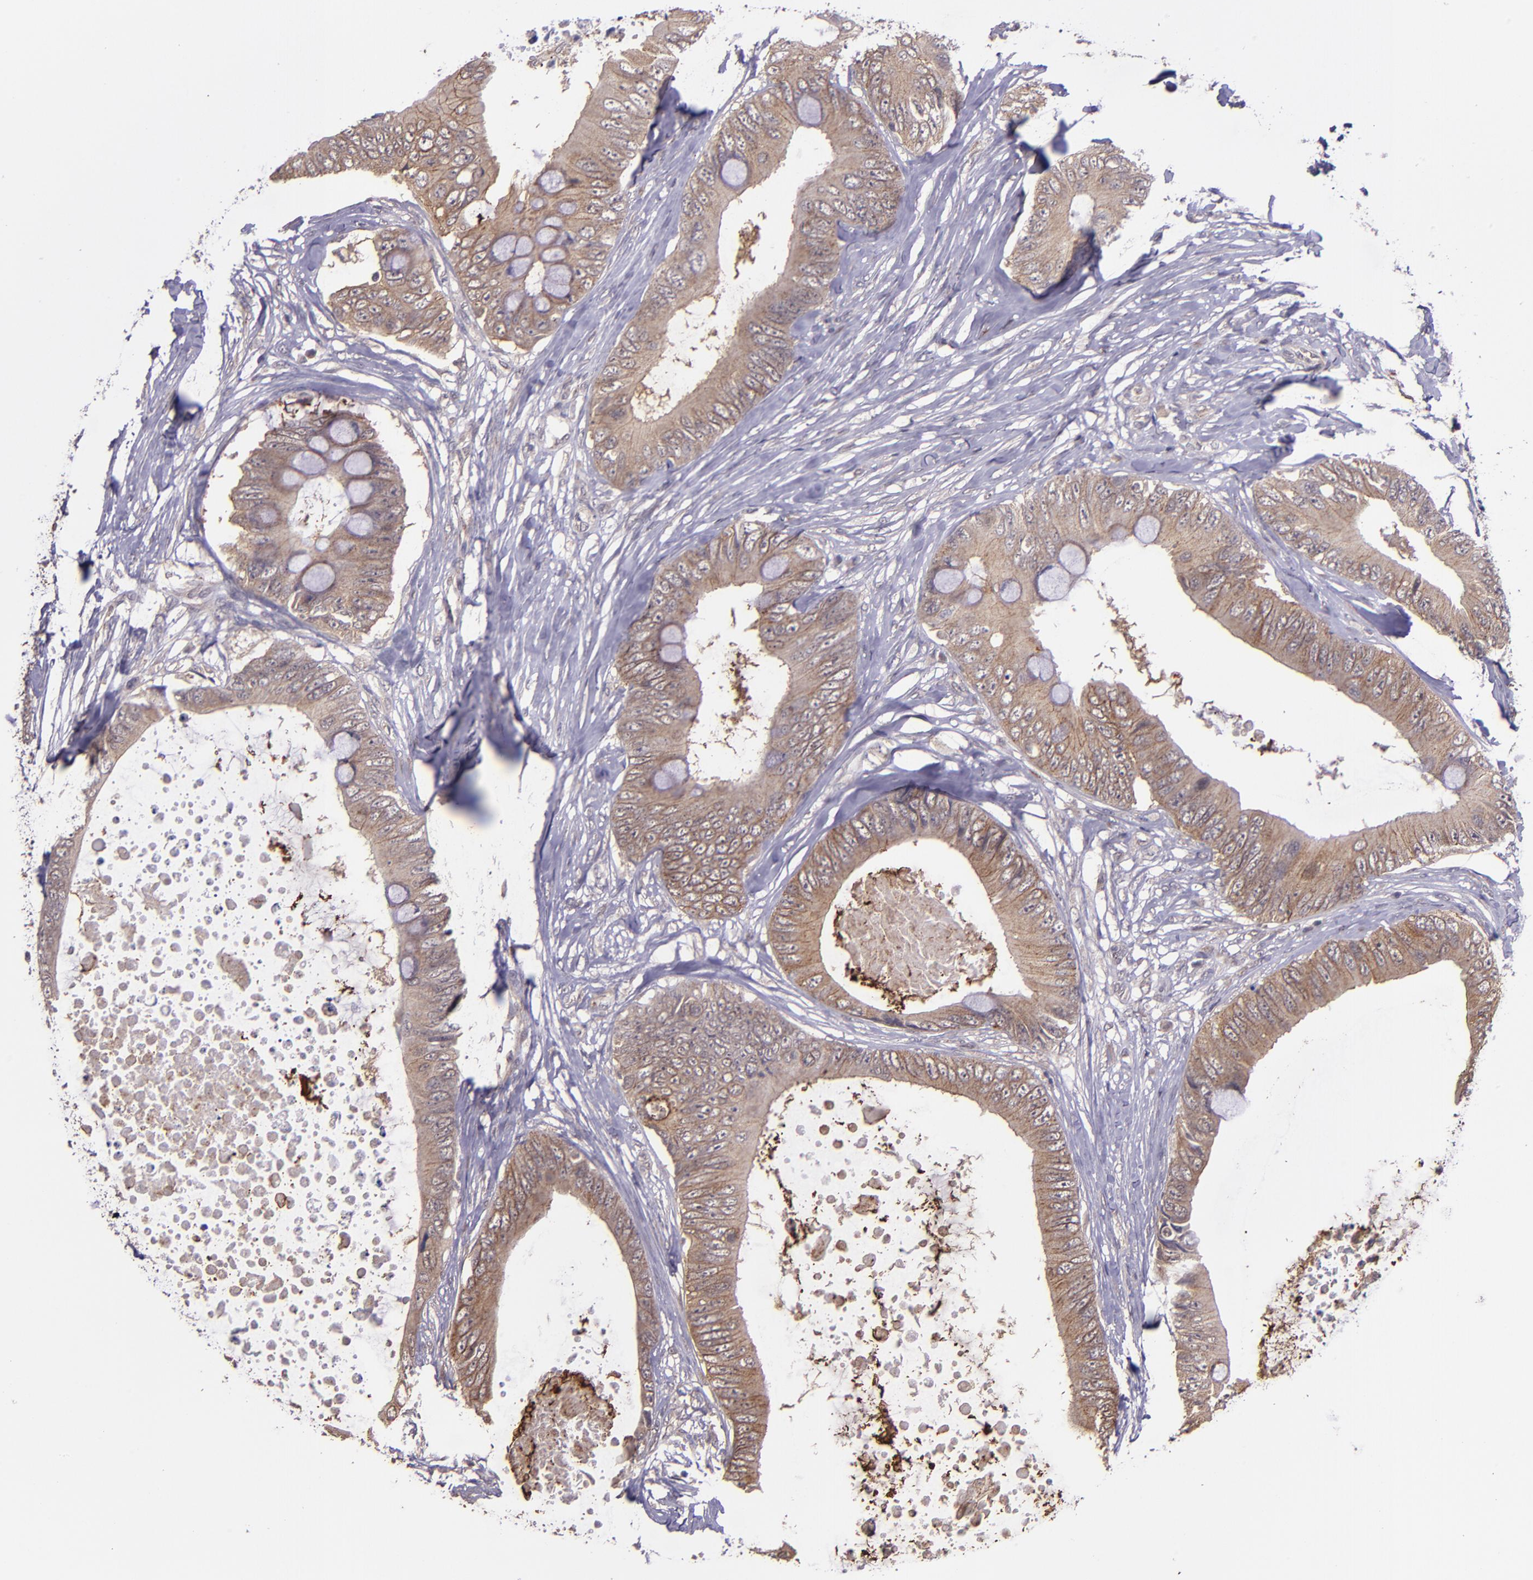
{"staining": {"intensity": "moderate", "quantity": ">75%", "location": "cytoplasmic/membranous"}, "tissue": "colorectal cancer", "cell_type": "Tumor cells", "image_type": "cancer", "snomed": [{"axis": "morphology", "description": "Normal tissue, NOS"}, {"axis": "morphology", "description": "Adenocarcinoma, NOS"}, {"axis": "topography", "description": "Rectum"}, {"axis": "topography", "description": "Peripheral nerve tissue"}], "caption": "This micrograph shows immunohistochemistry (IHC) staining of adenocarcinoma (colorectal), with medium moderate cytoplasmic/membranous staining in approximately >75% of tumor cells.", "gene": "TAF7L", "patient": {"sex": "female", "age": 77}}